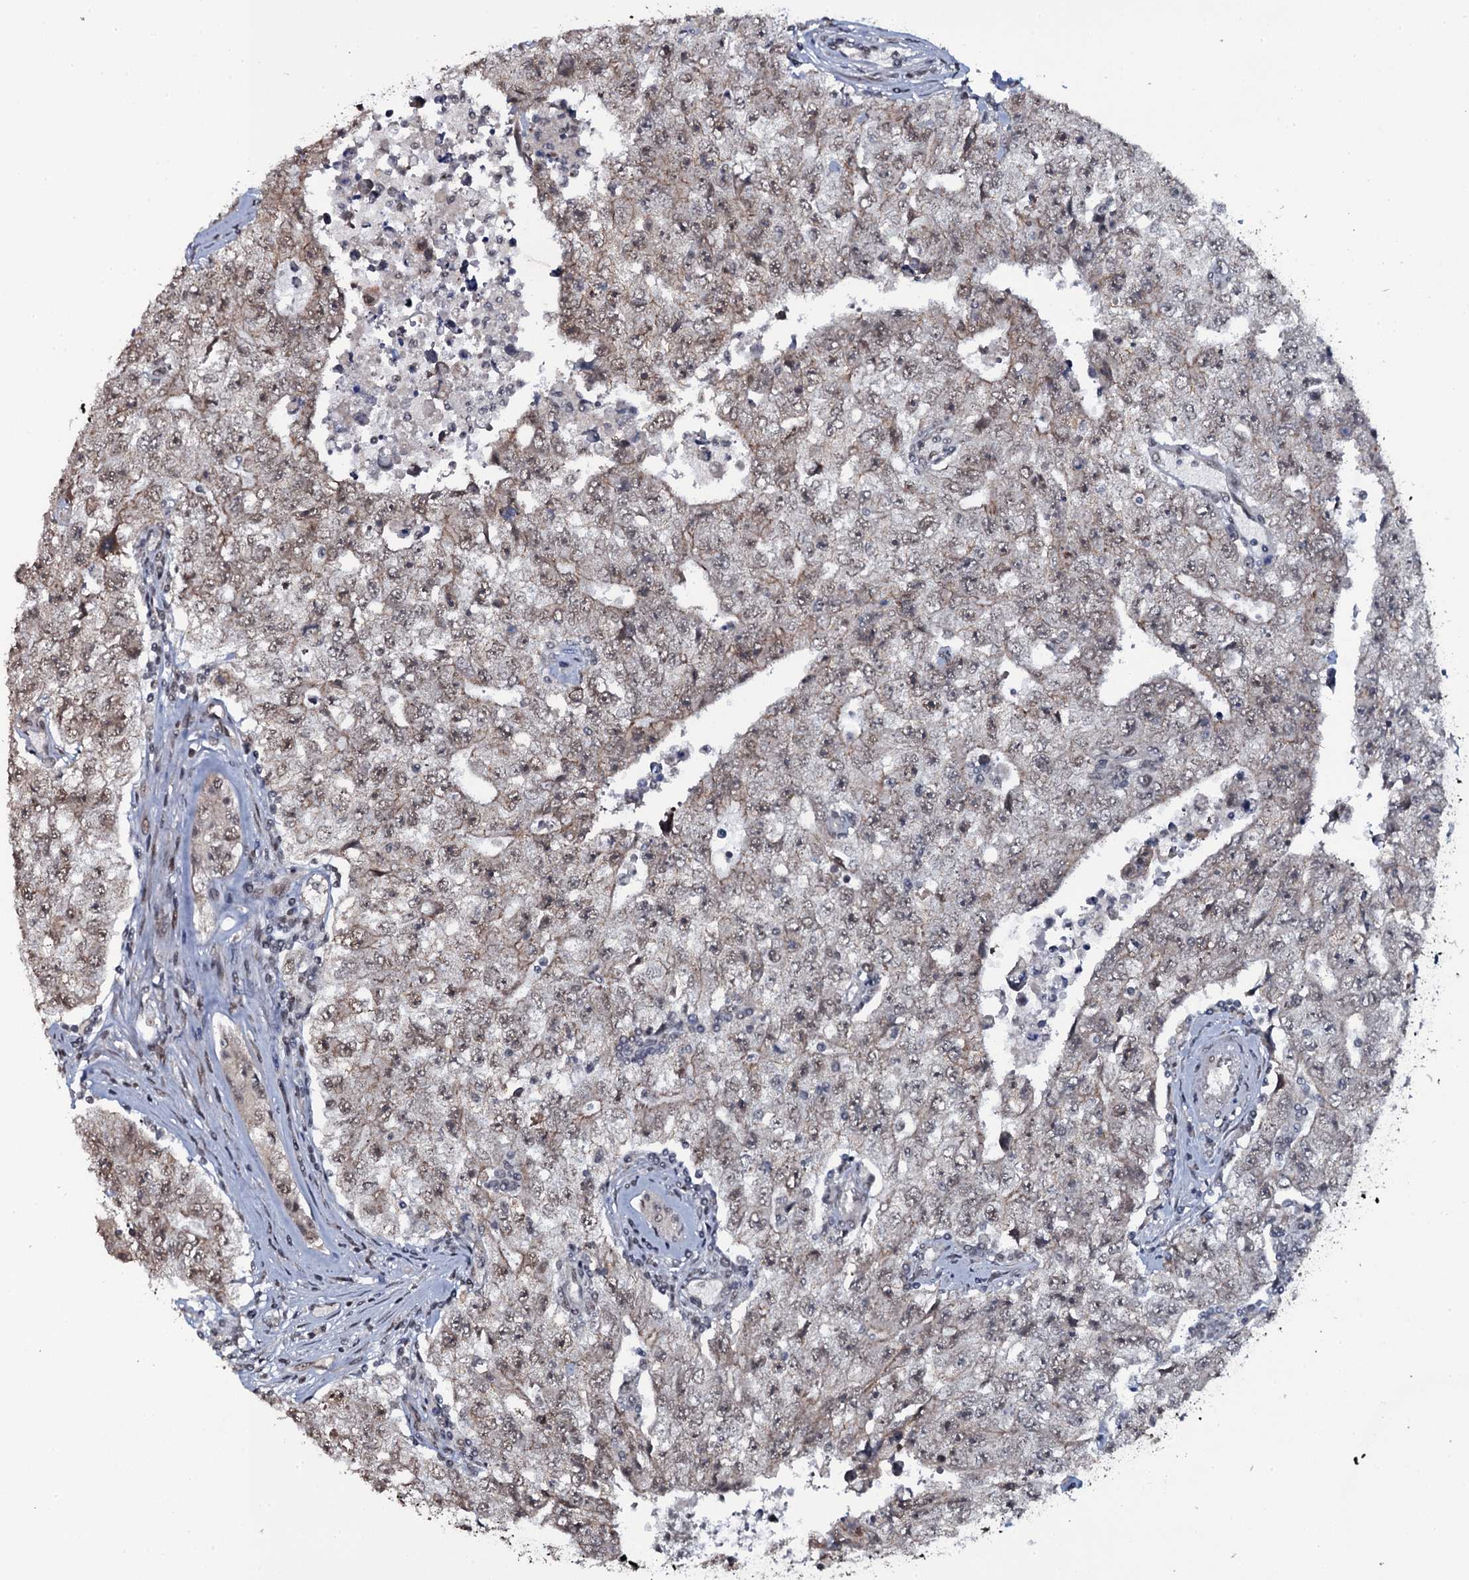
{"staining": {"intensity": "weak", "quantity": "25%-75%", "location": "nuclear"}, "tissue": "testis cancer", "cell_type": "Tumor cells", "image_type": "cancer", "snomed": [{"axis": "morphology", "description": "Carcinoma, Embryonal, NOS"}, {"axis": "topography", "description": "Testis"}], "caption": "Testis embryonal carcinoma stained with IHC shows weak nuclear staining in about 25%-75% of tumor cells.", "gene": "SH2D4B", "patient": {"sex": "male", "age": 17}}